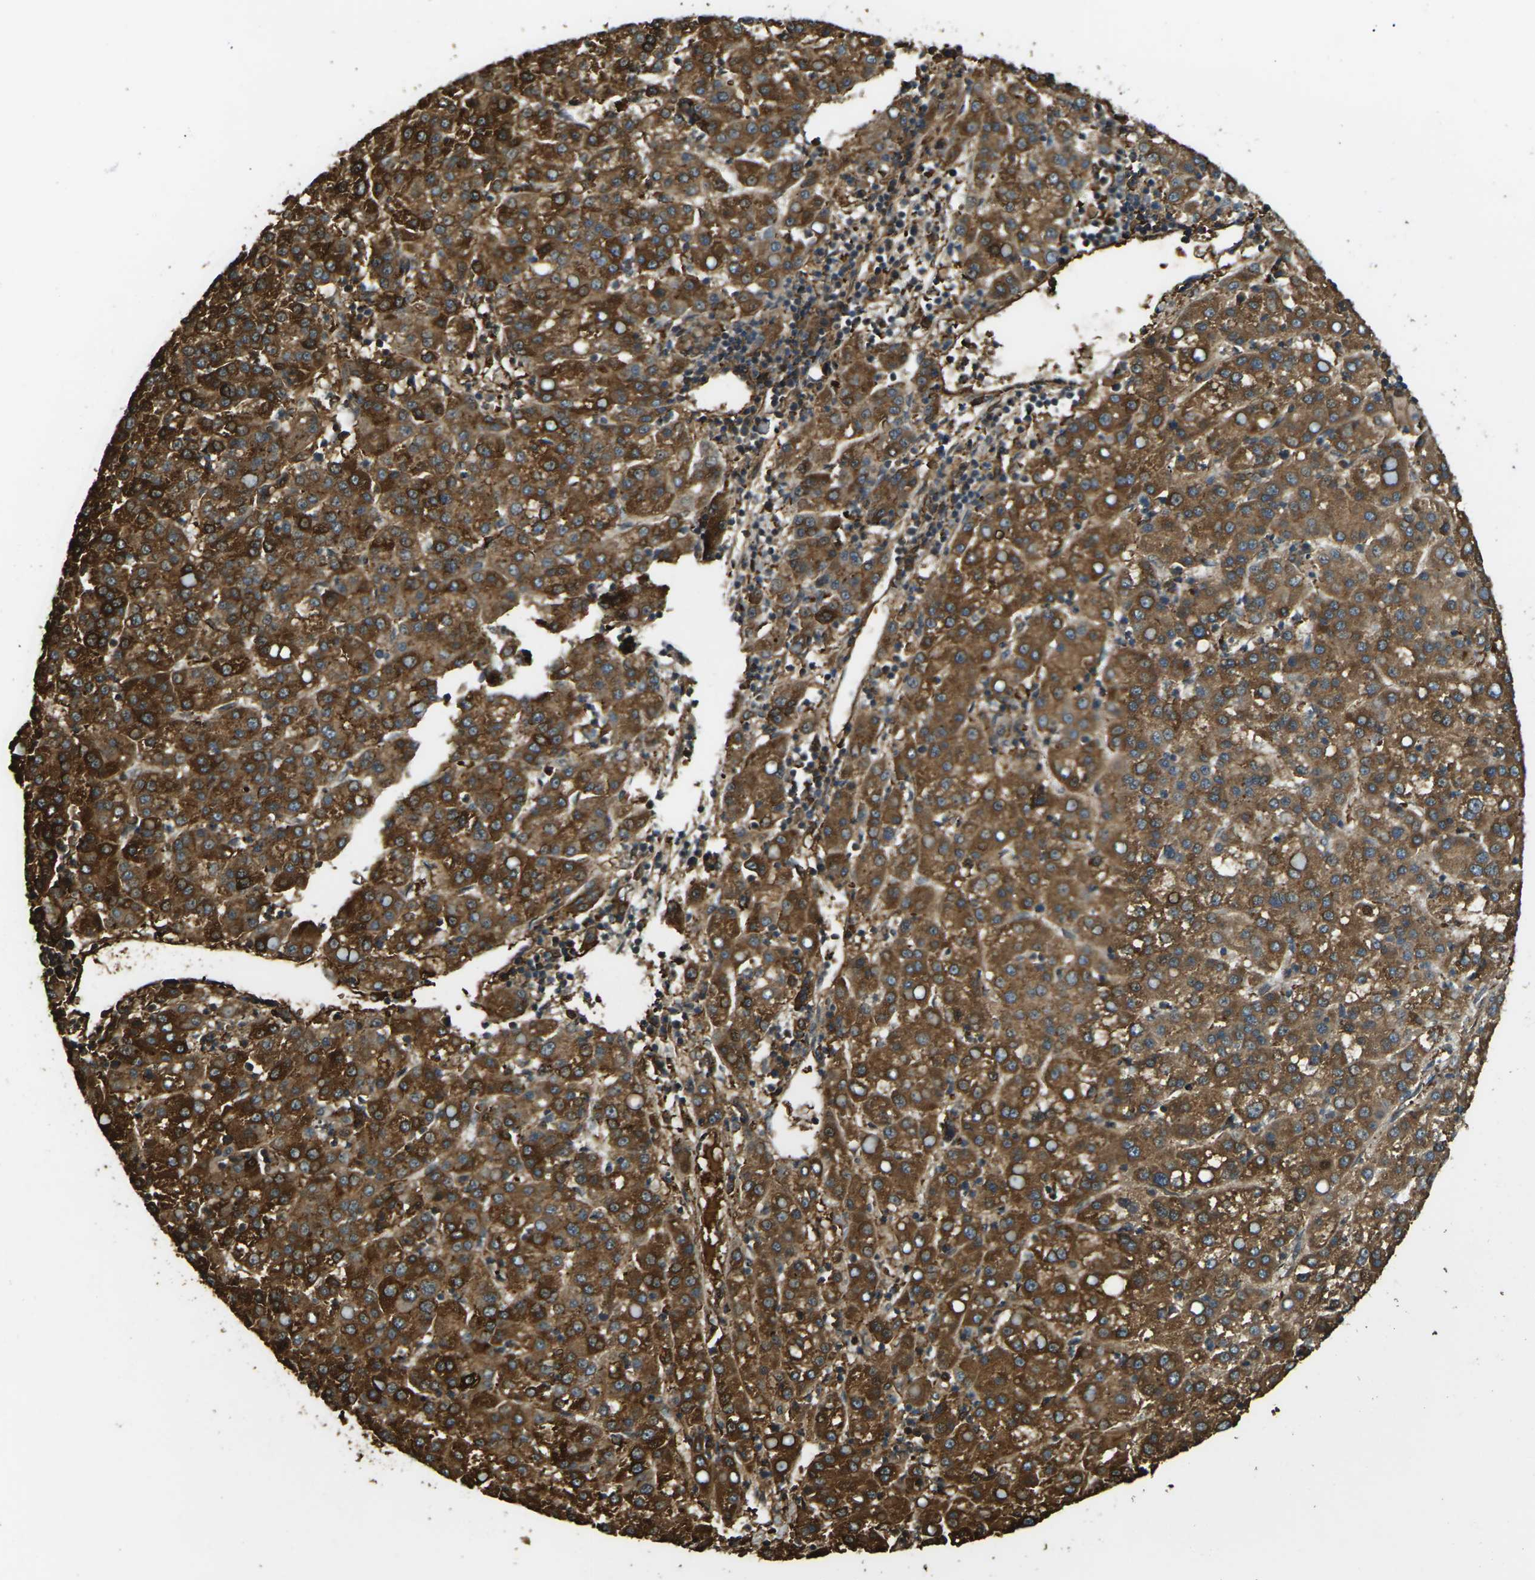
{"staining": {"intensity": "strong", "quantity": ">75%", "location": "cytoplasmic/membranous"}, "tissue": "liver cancer", "cell_type": "Tumor cells", "image_type": "cancer", "snomed": [{"axis": "morphology", "description": "Carcinoma, Hepatocellular, NOS"}, {"axis": "topography", "description": "Liver"}], "caption": "Strong cytoplasmic/membranous positivity for a protein is present in about >75% of tumor cells of liver cancer (hepatocellular carcinoma) using IHC.", "gene": "CYP1B1", "patient": {"sex": "female", "age": 58}}